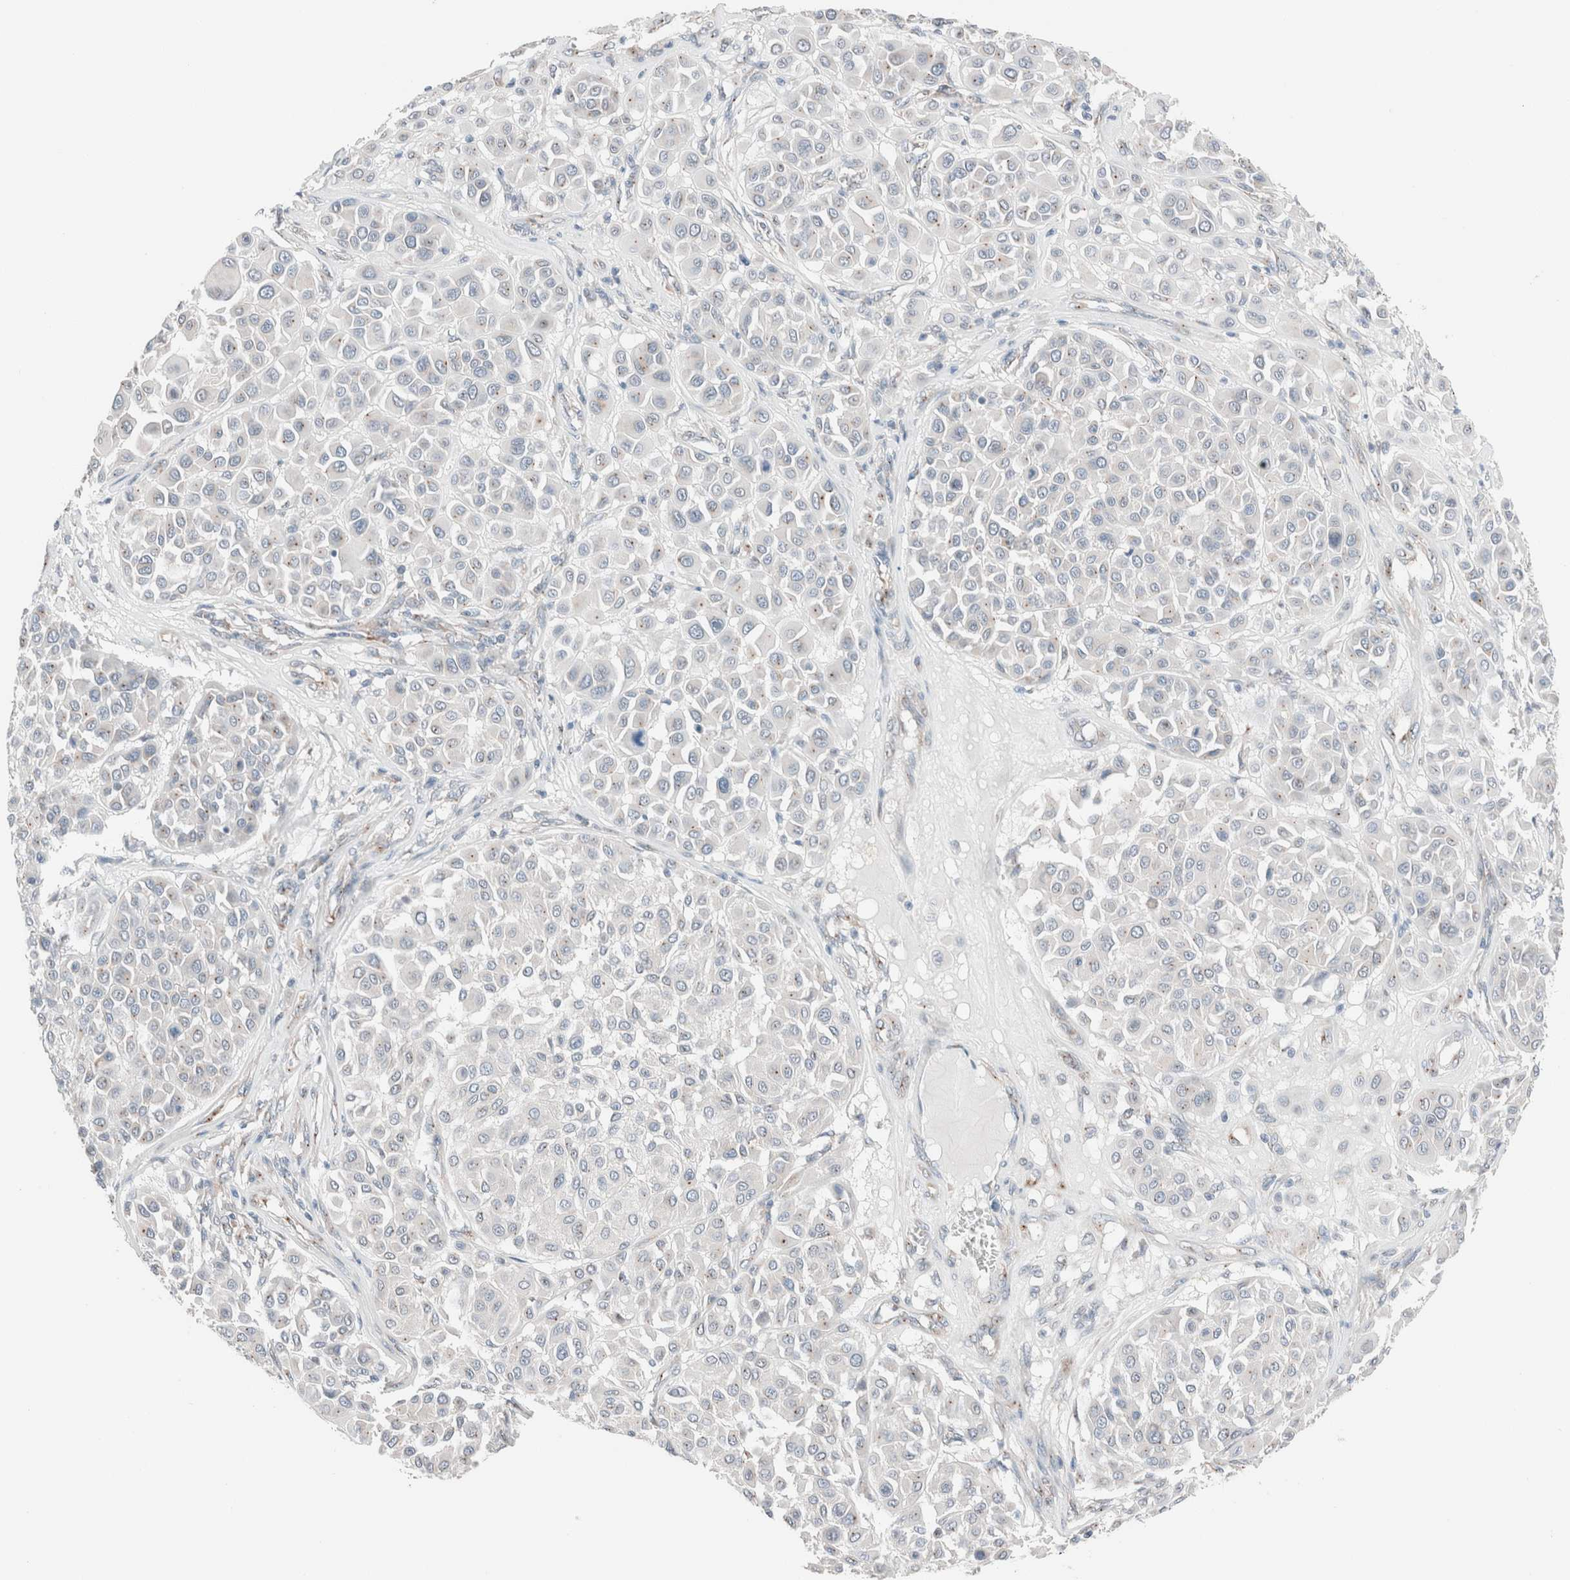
{"staining": {"intensity": "negative", "quantity": "none", "location": "none"}, "tissue": "melanoma", "cell_type": "Tumor cells", "image_type": "cancer", "snomed": [{"axis": "morphology", "description": "Malignant melanoma, Metastatic site"}, {"axis": "topography", "description": "Soft tissue"}], "caption": "Immunohistochemistry (IHC) of melanoma demonstrates no staining in tumor cells.", "gene": "CASC3", "patient": {"sex": "male", "age": 41}}